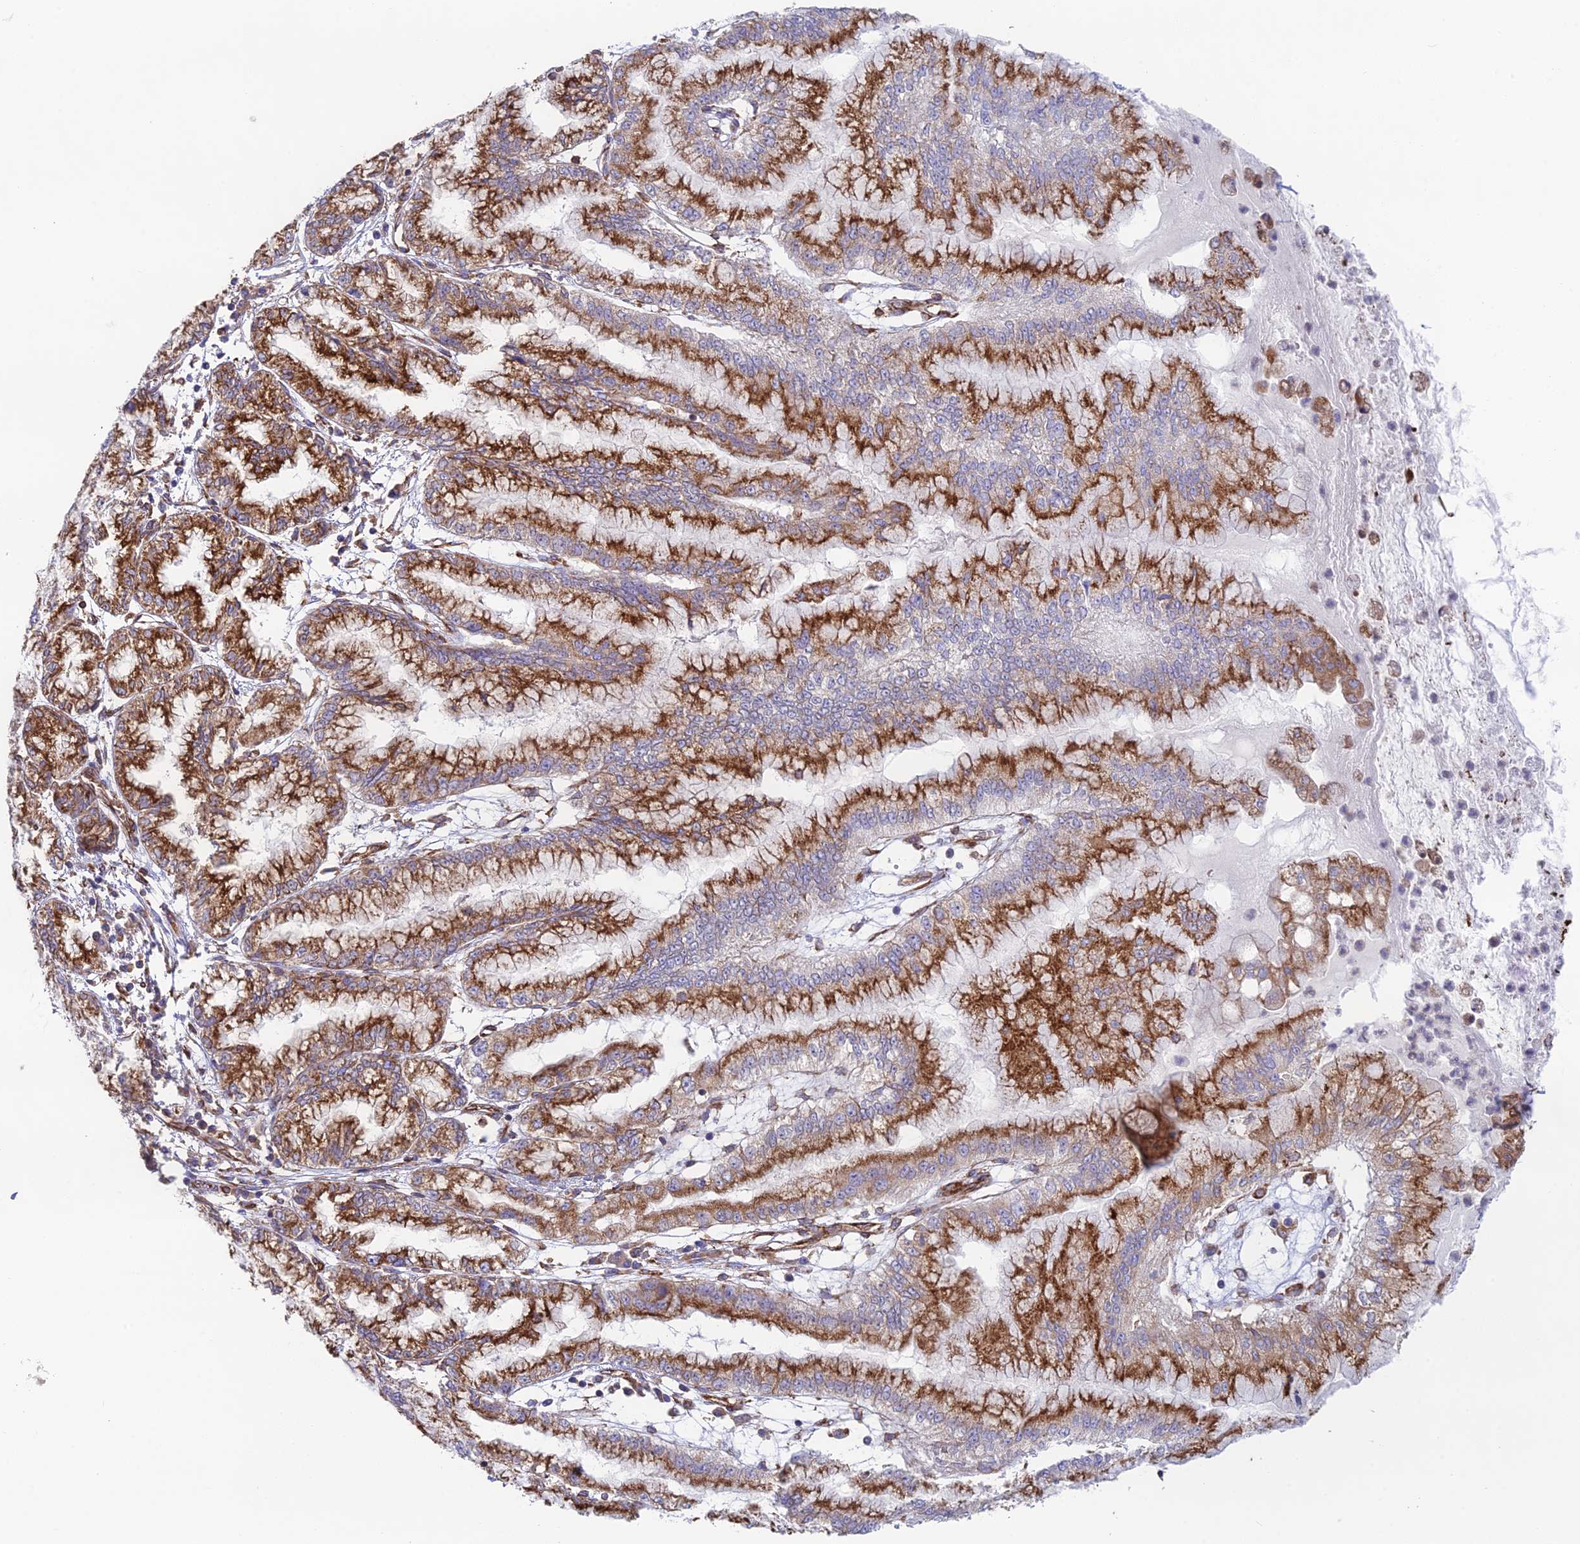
{"staining": {"intensity": "strong", "quantity": ">75%", "location": "cytoplasmic/membranous"}, "tissue": "pancreatic cancer", "cell_type": "Tumor cells", "image_type": "cancer", "snomed": [{"axis": "morphology", "description": "Adenocarcinoma, NOS"}, {"axis": "topography", "description": "Pancreas"}], "caption": "Immunohistochemical staining of human adenocarcinoma (pancreatic) reveals high levels of strong cytoplasmic/membranous positivity in approximately >75% of tumor cells. Nuclei are stained in blue.", "gene": "CCDC69", "patient": {"sex": "male", "age": 73}}